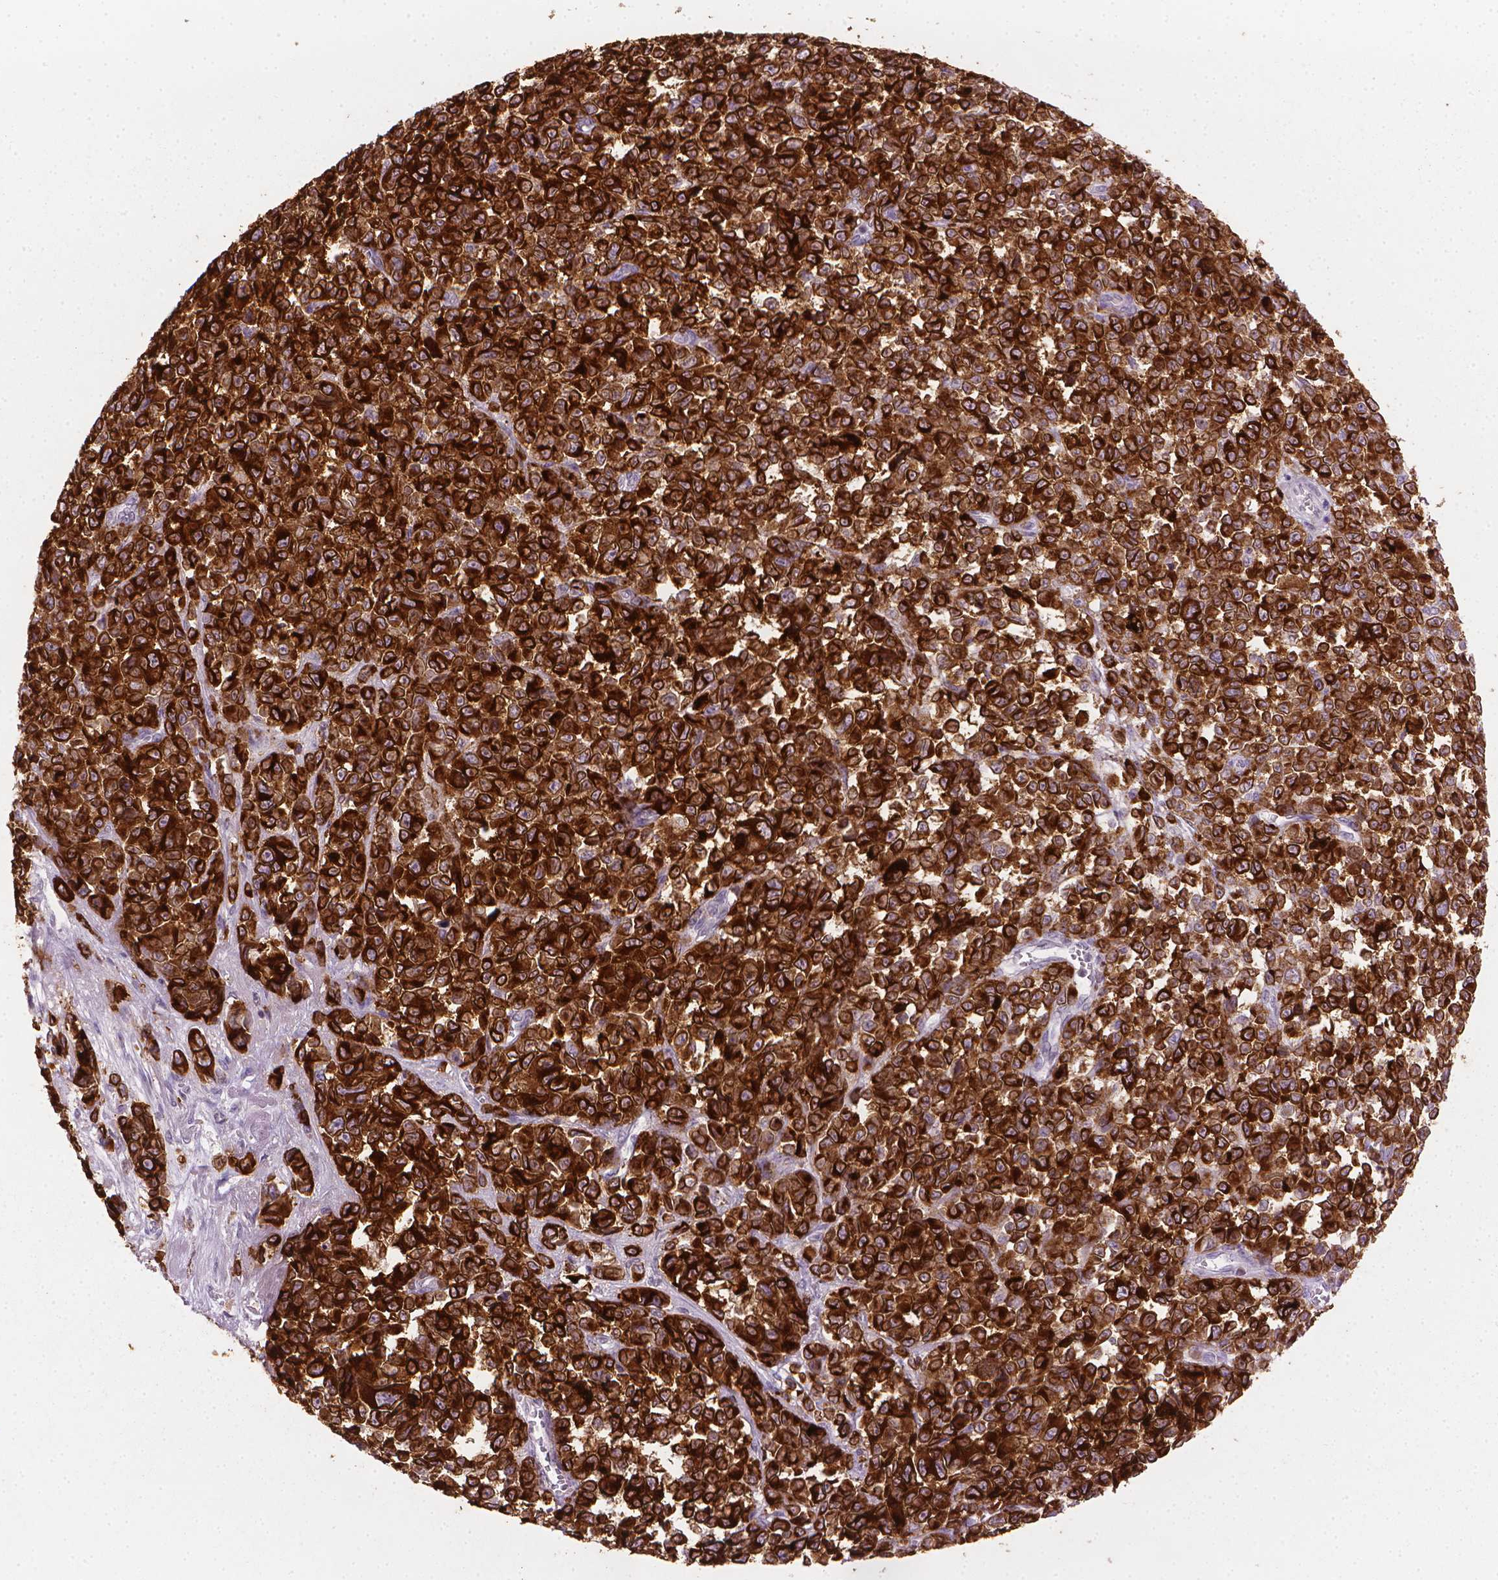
{"staining": {"intensity": "strong", "quantity": ">75%", "location": "cytoplasmic/membranous"}, "tissue": "melanoma", "cell_type": "Tumor cells", "image_type": "cancer", "snomed": [{"axis": "morphology", "description": "Malignant melanoma, NOS"}, {"axis": "topography", "description": "Skin"}], "caption": "Immunohistochemistry (IHC) of melanoma demonstrates high levels of strong cytoplasmic/membranous expression in about >75% of tumor cells.", "gene": "MLANA", "patient": {"sex": "female", "age": 95}}